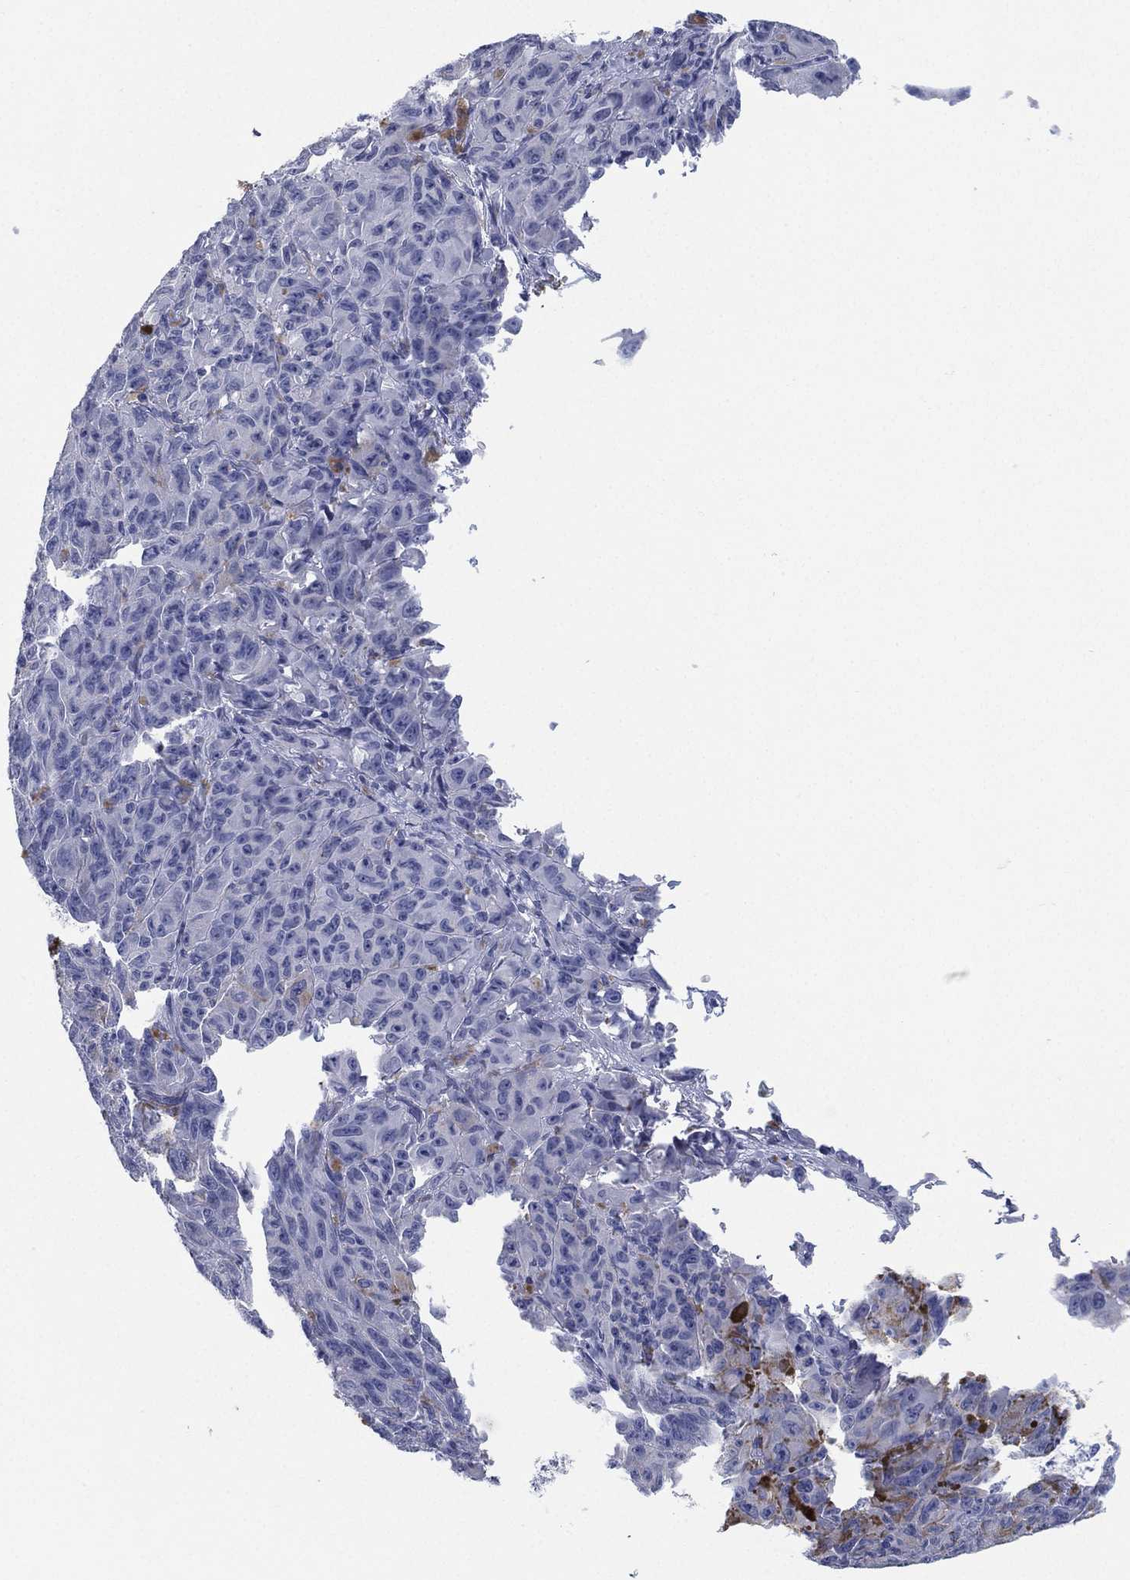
{"staining": {"intensity": "negative", "quantity": "none", "location": "none"}, "tissue": "melanoma", "cell_type": "Tumor cells", "image_type": "cancer", "snomed": [{"axis": "morphology", "description": "Malignant melanoma, NOS"}, {"axis": "topography", "description": "Vulva, labia, clitoris and Bartholin´s gland, NO"}], "caption": "Protein analysis of melanoma demonstrates no significant staining in tumor cells.", "gene": "KRT35", "patient": {"sex": "female", "age": 75}}